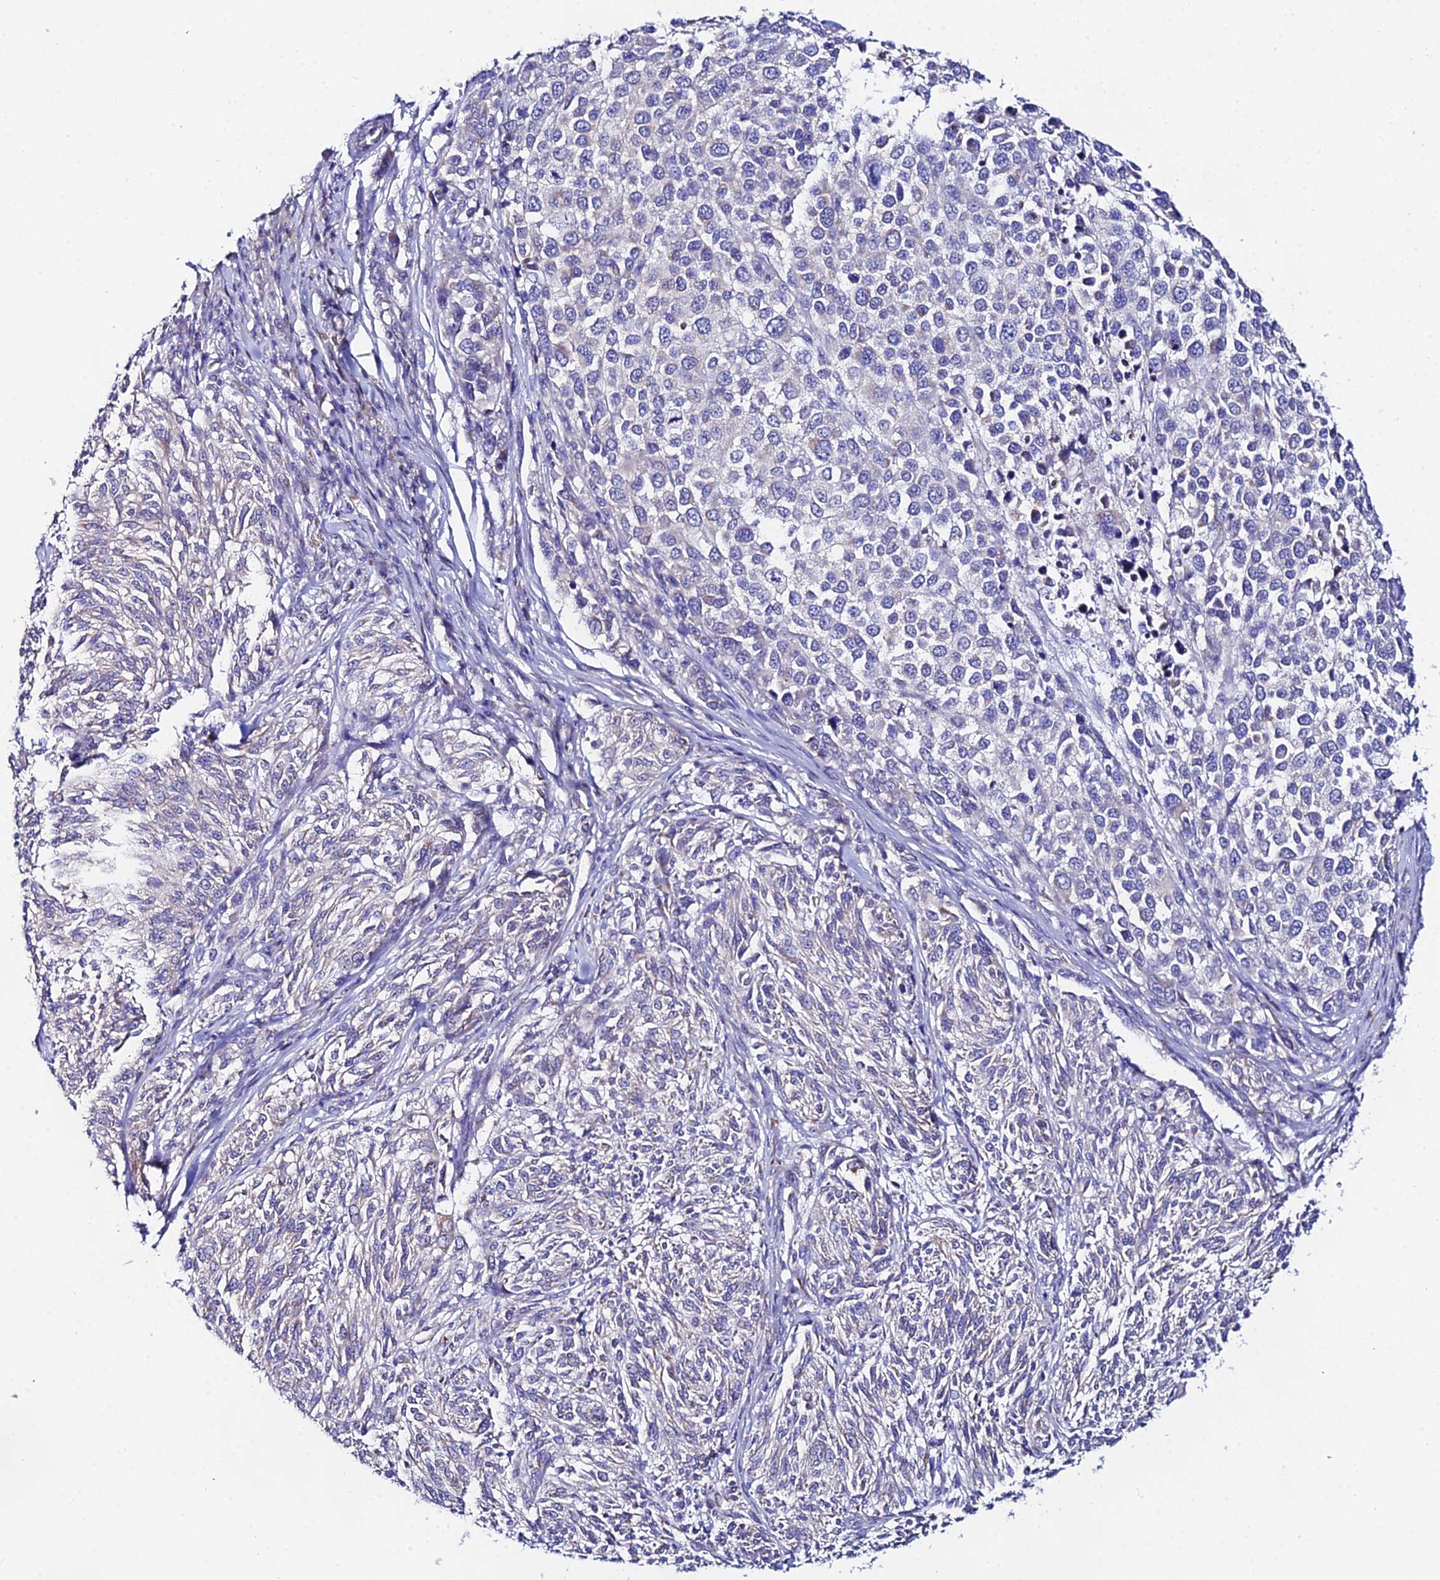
{"staining": {"intensity": "weak", "quantity": "<25%", "location": "cytoplasmic/membranous"}, "tissue": "melanoma", "cell_type": "Tumor cells", "image_type": "cancer", "snomed": [{"axis": "morphology", "description": "Malignant melanoma, NOS"}, {"axis": "topography", "description": "Skin of trunk"}], "caption": "High power microscopy image of an immunohistochemistry (IHC) micrograph of malignant melanoma, revealing no significant expression in tumor cells.", "gene": "PPP2R2C", "patient": {"sex": "male", "age": 71}}